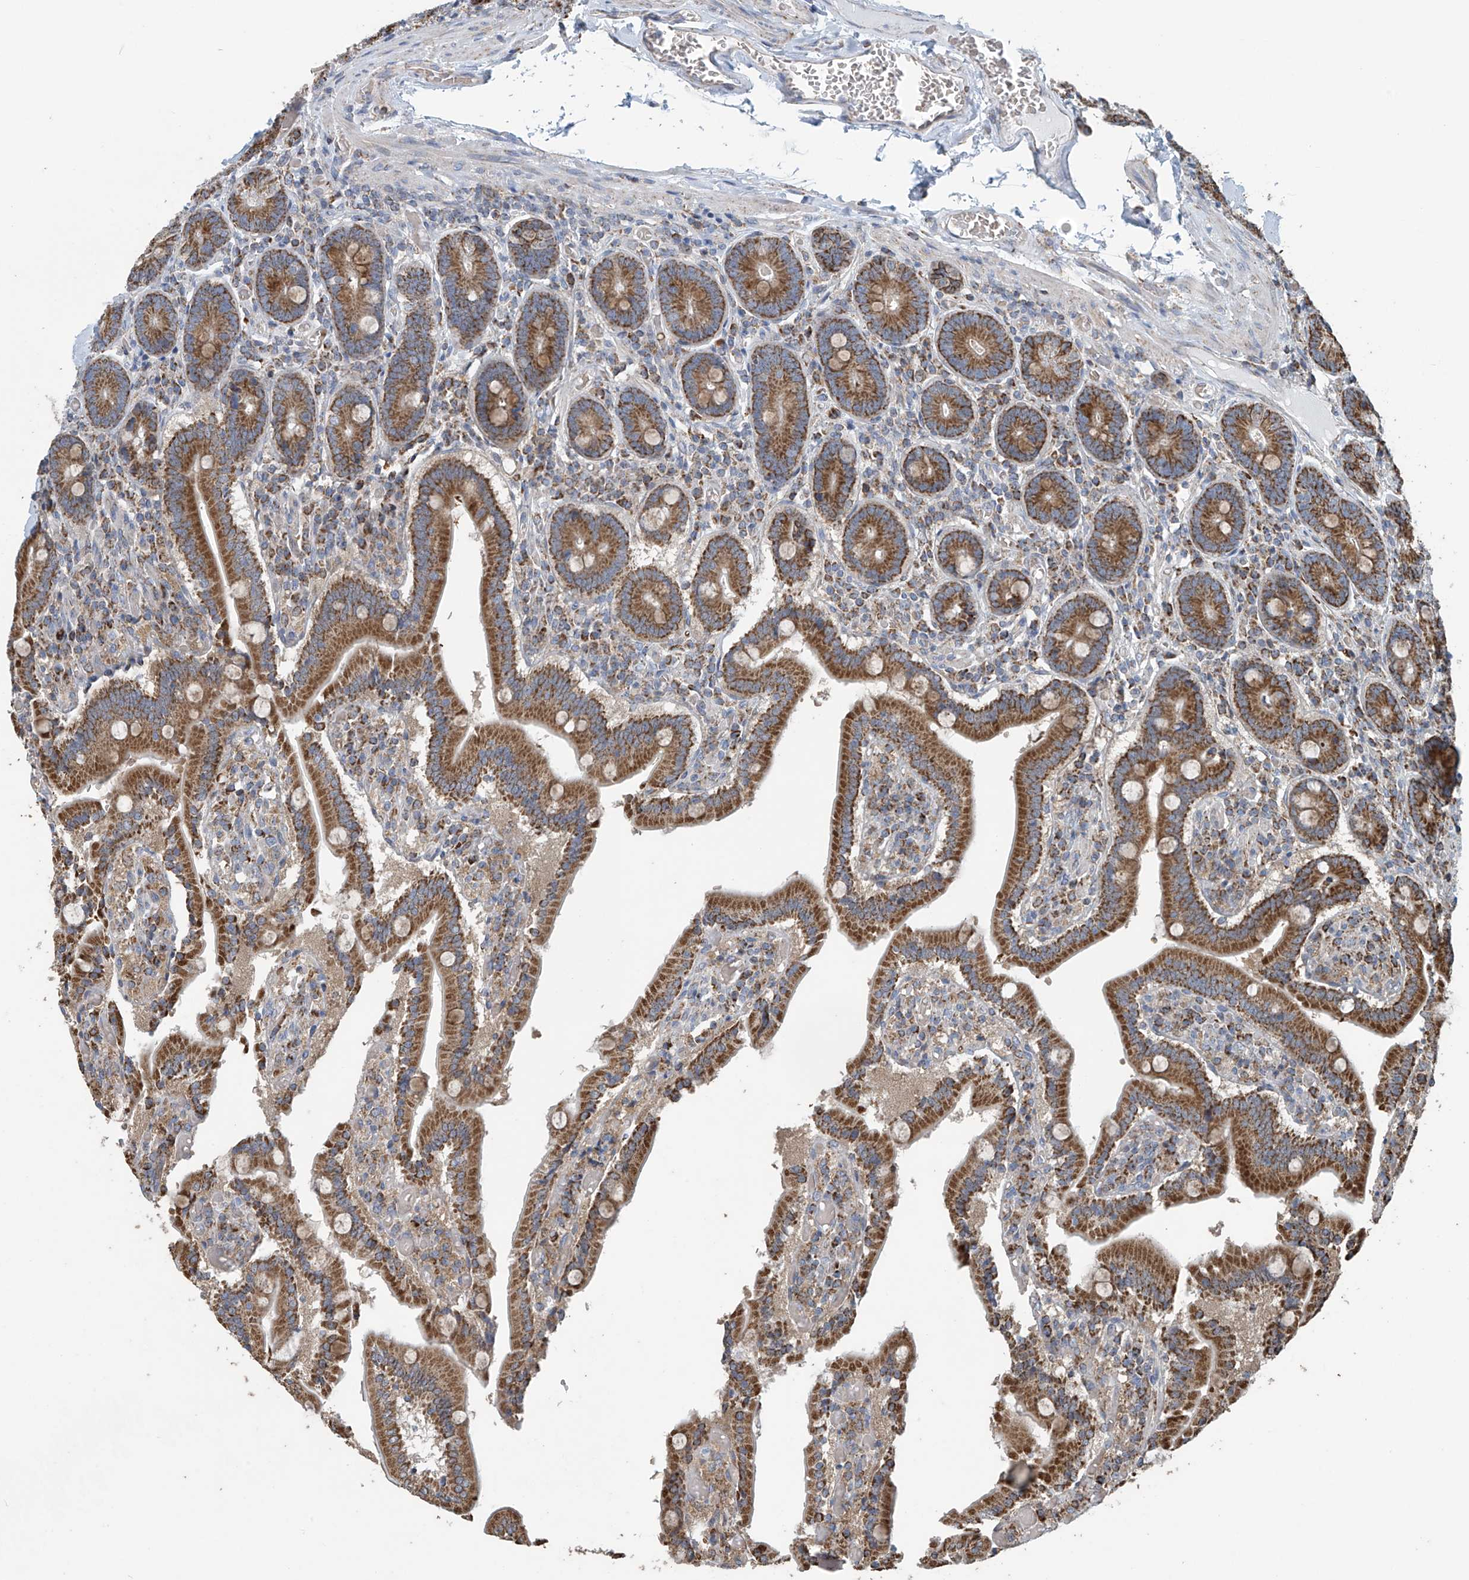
{"staining": {"intensity": "moderate", "quantity": ">75%", "location": "cytoplasmic/membranous"}, "tissue": "duodenum", "cell_type": "Glandular cells", "image_type": "normal", "snomed": [{"axis": "morphology", "description": "Normal tissue, NOS"}, {"axis": "topography", "description": "Duodenum"}], "caption": "Normal duodenum demonstrates moderate cytoplasmic/membranous expression in about >75% of glandular cells.", "gene": "COMMD1", "patient": {"sex": "female", "age": 62}}